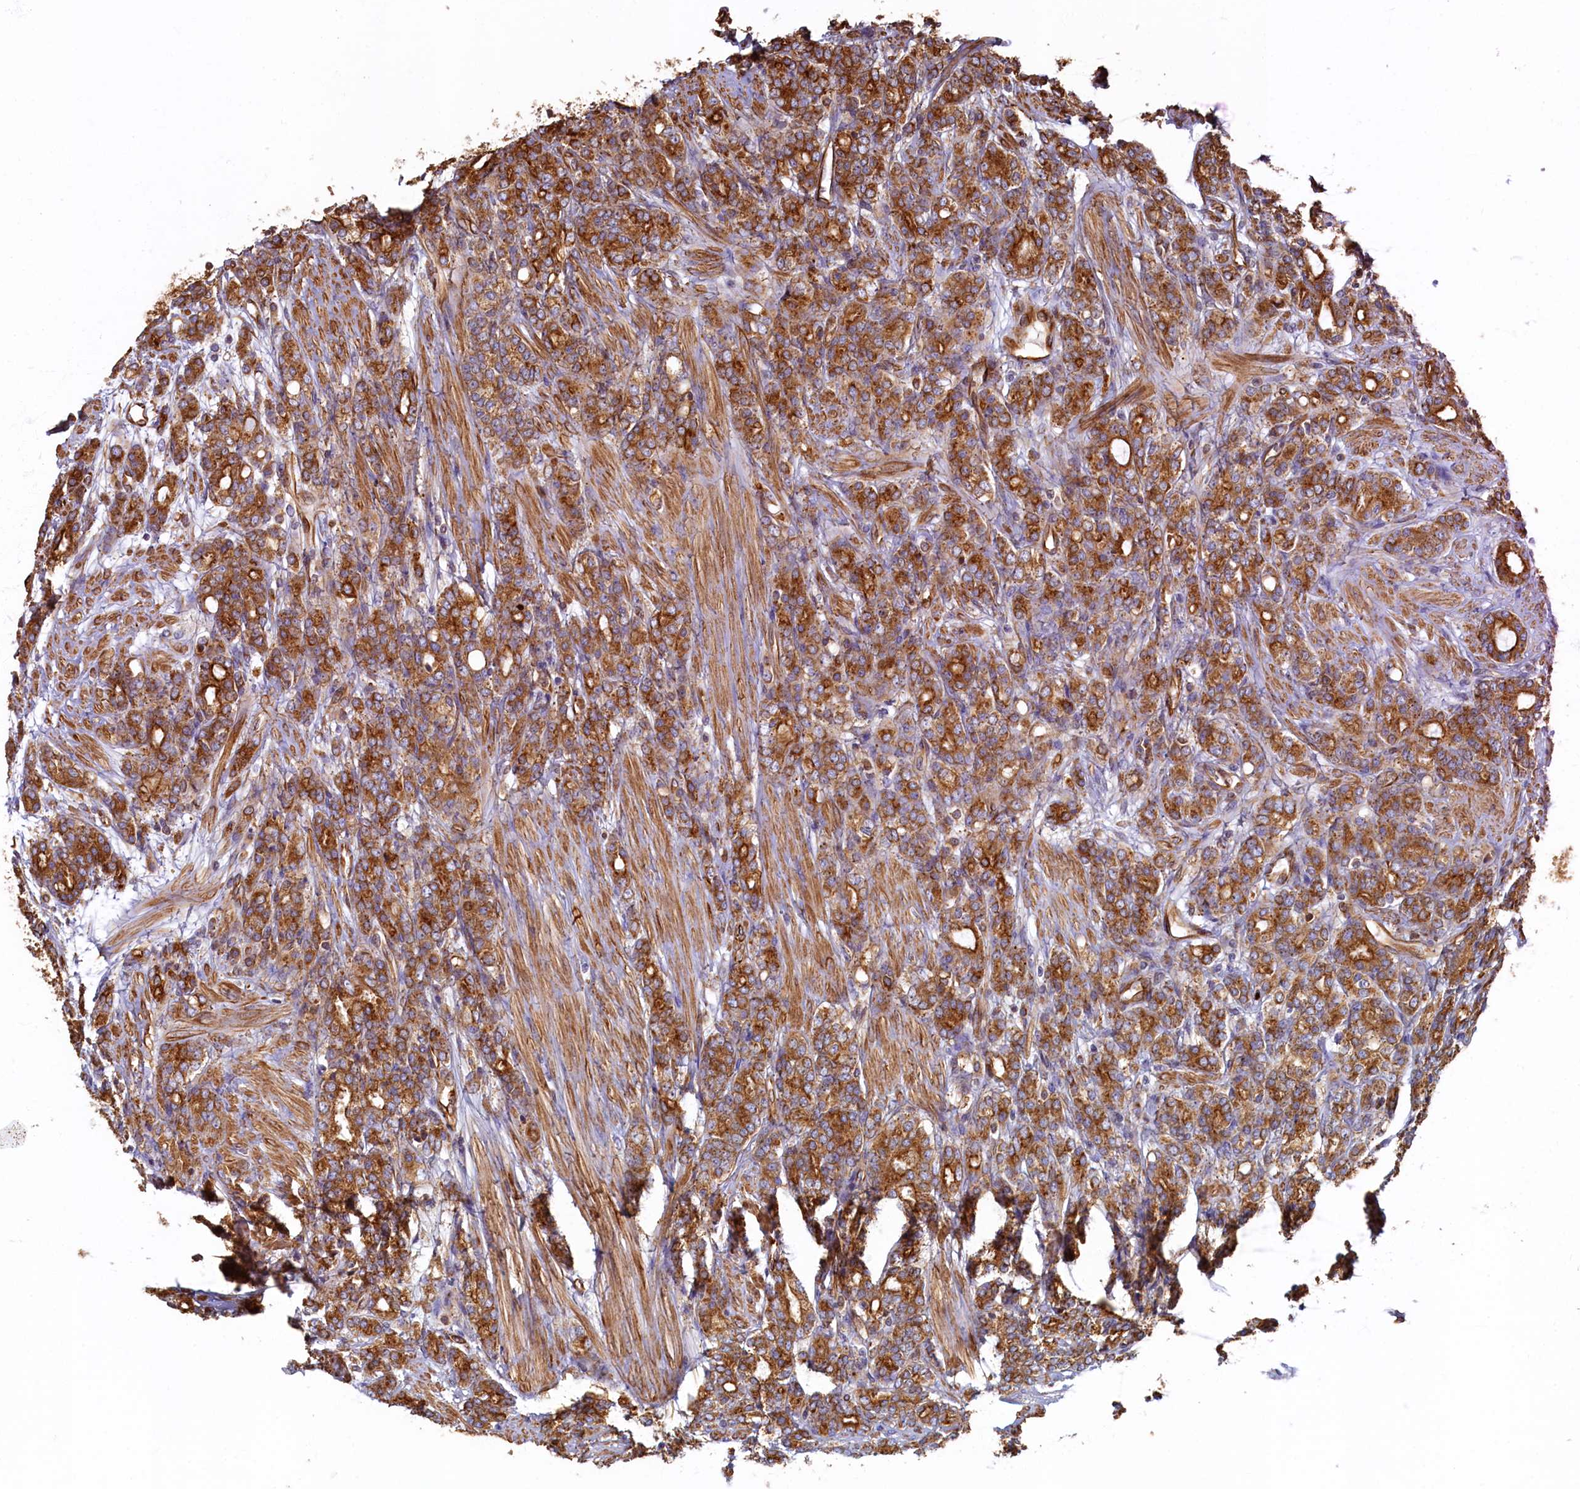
{"staining": {"intensity": "strong", "quantity": ">75%", "location": "cytoplasmic/membranous"}, "tissue": "prostate cancer", "cell_type": "Tumor cells", "image_type": "cancer", "snomed": [{"axis": "morphology", "description": "Adenocarcinoma, High grade"}, {"axis": "topography", "description": "Prostate"}], "caption": "Prostate cancer stained with immunohistochemistry (IHC) reveals strong cytoplasmic/membranous expression in approximately >75% of tumor cells. (IHC, brightfield microscopy, high magnification).", "gene": "LRRC57", "patient": {"sex": "male", "age": 62}}